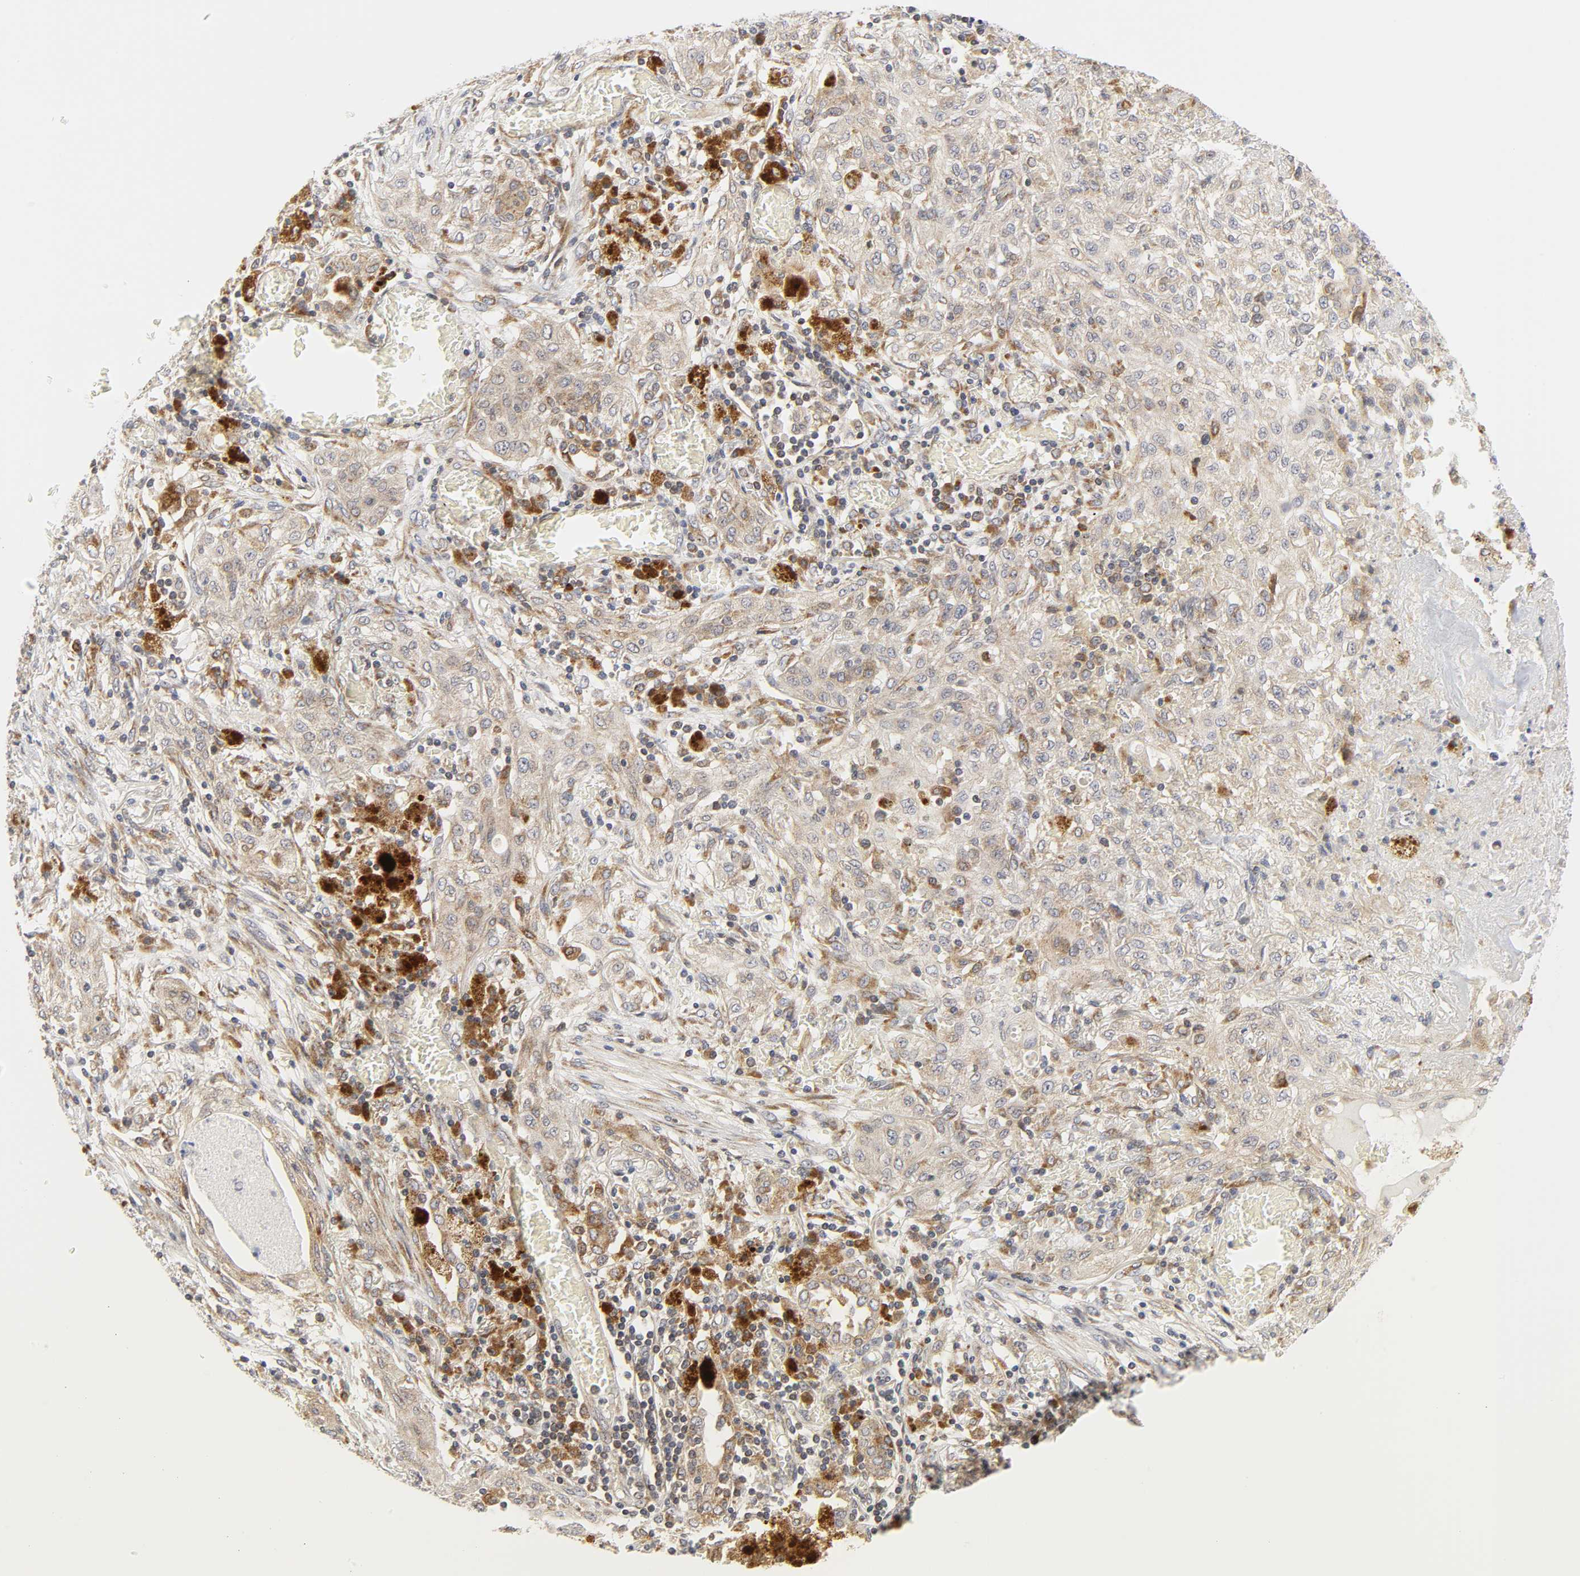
{"staining": {"intensity": "moderate", "quantity": ">75%", "location": "cytoplasmic/membranous"}, "tissue": "lung cancer", "cell_type": "Tumor cells", "image_type": "cancer", "snomed": [{"axis": "morphology", "description": "Squamous cell carcinoma, NOS"}, {"axis": "topography", "description": "Lung"}], "caption": "IHC photomicrograph of neoplastic tissue: lung cancer stained using immunohistochemistry exhibits medium levels of moderate protein expression localized specifically in the cytoplasmic/membranous of tumor cells, appearing as a cytoplasmic/membranous brown color.", "gene": "BAX", "patient": {"sex": "female", "age": 47}}